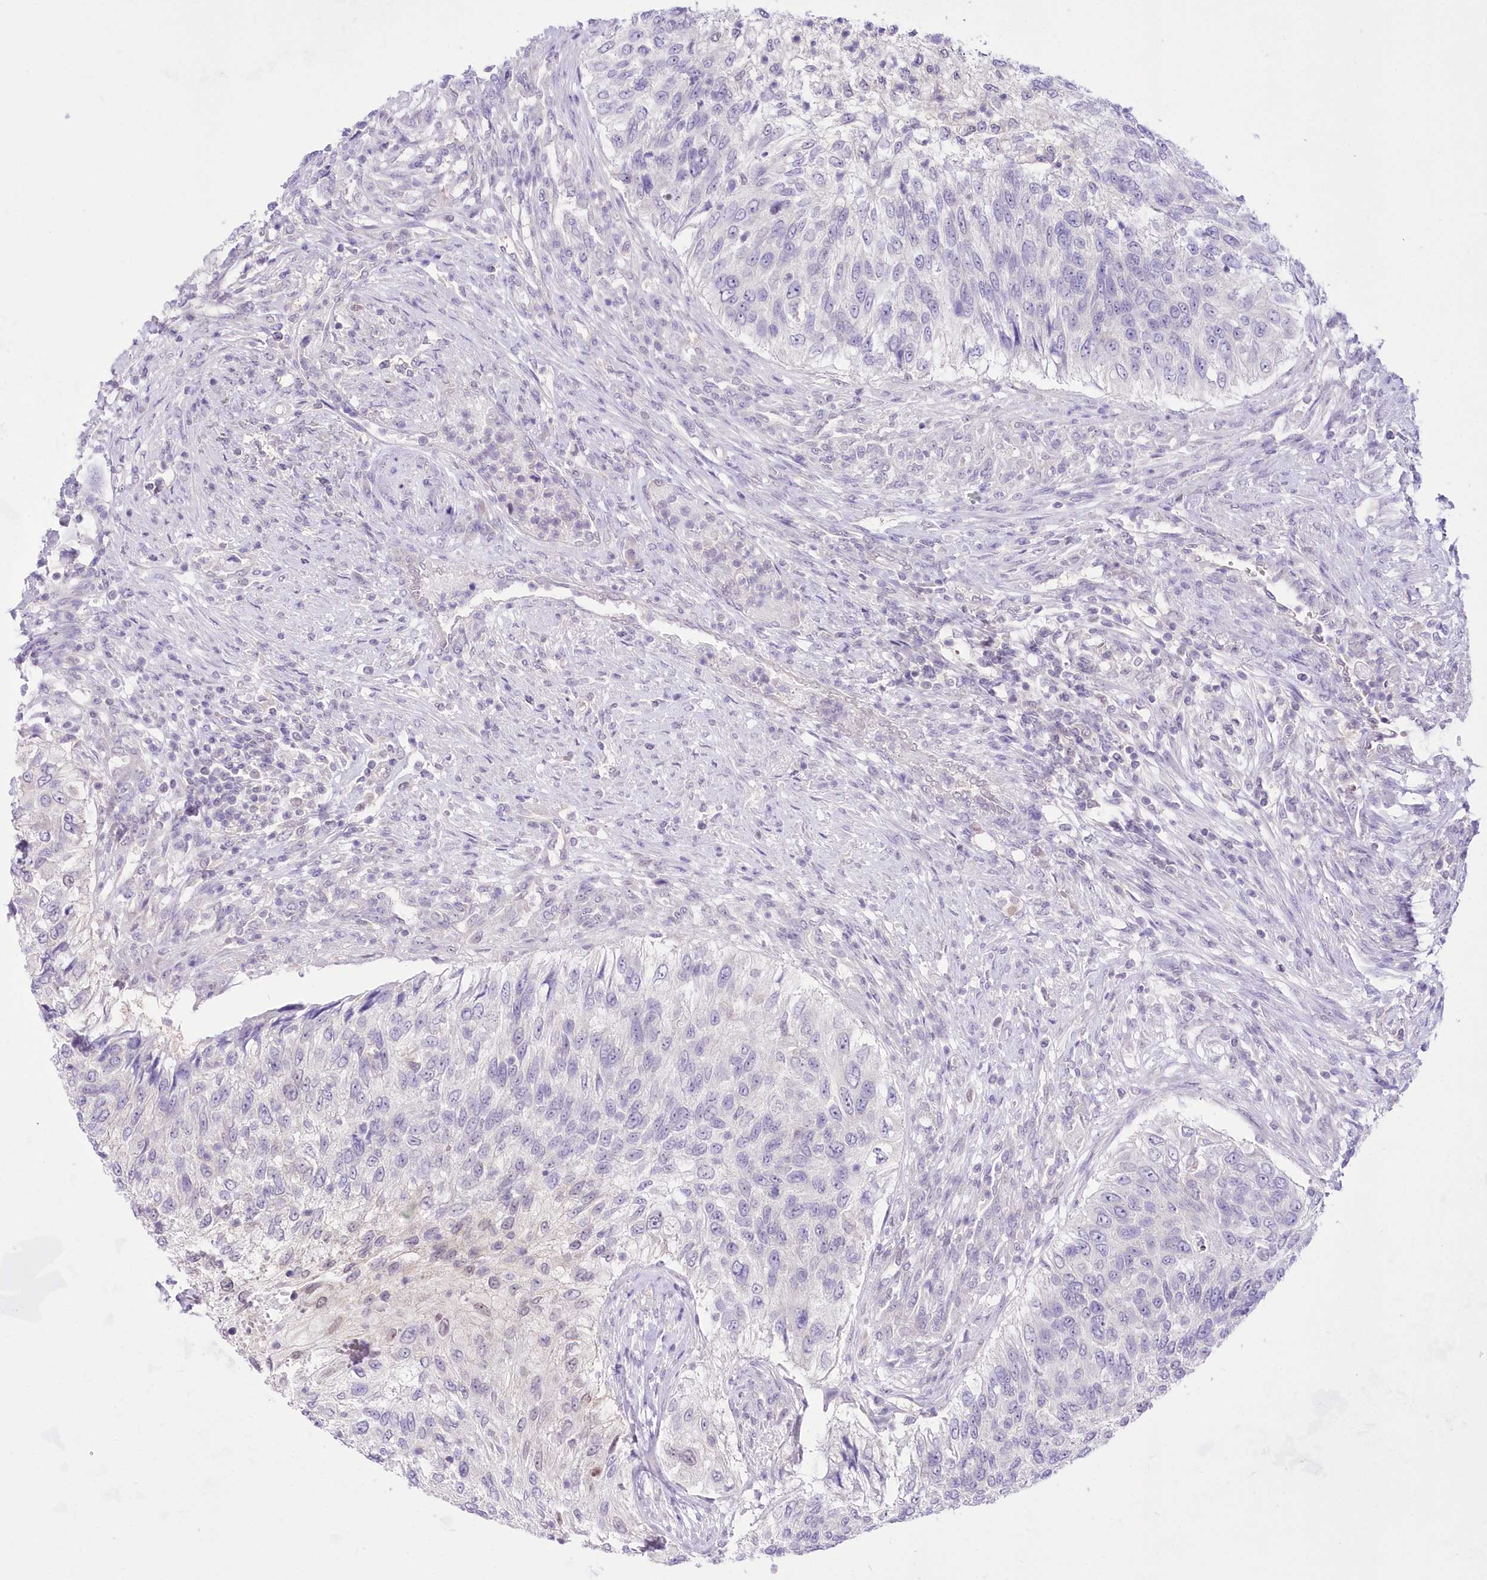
{"staining": {"intensity": "negative", "quantity": "none", "location": "none"}, "tissue": "urothelial cancer", "cell_type": "Tumor cells", "image_type": "cancer", "snomed": [{"axis": "morphology", "description": "Urothelial carcinoma, High grade"}, {"axis": "topography", "description": "Urinary bladder"}], "caption": "Tumor cells are negative for brown protein staining in high-grade urothelial carcinoma. Nuclei are stained in blue.", "gene": "UBA6", "patient": {"sex": "female", "age": 60}}